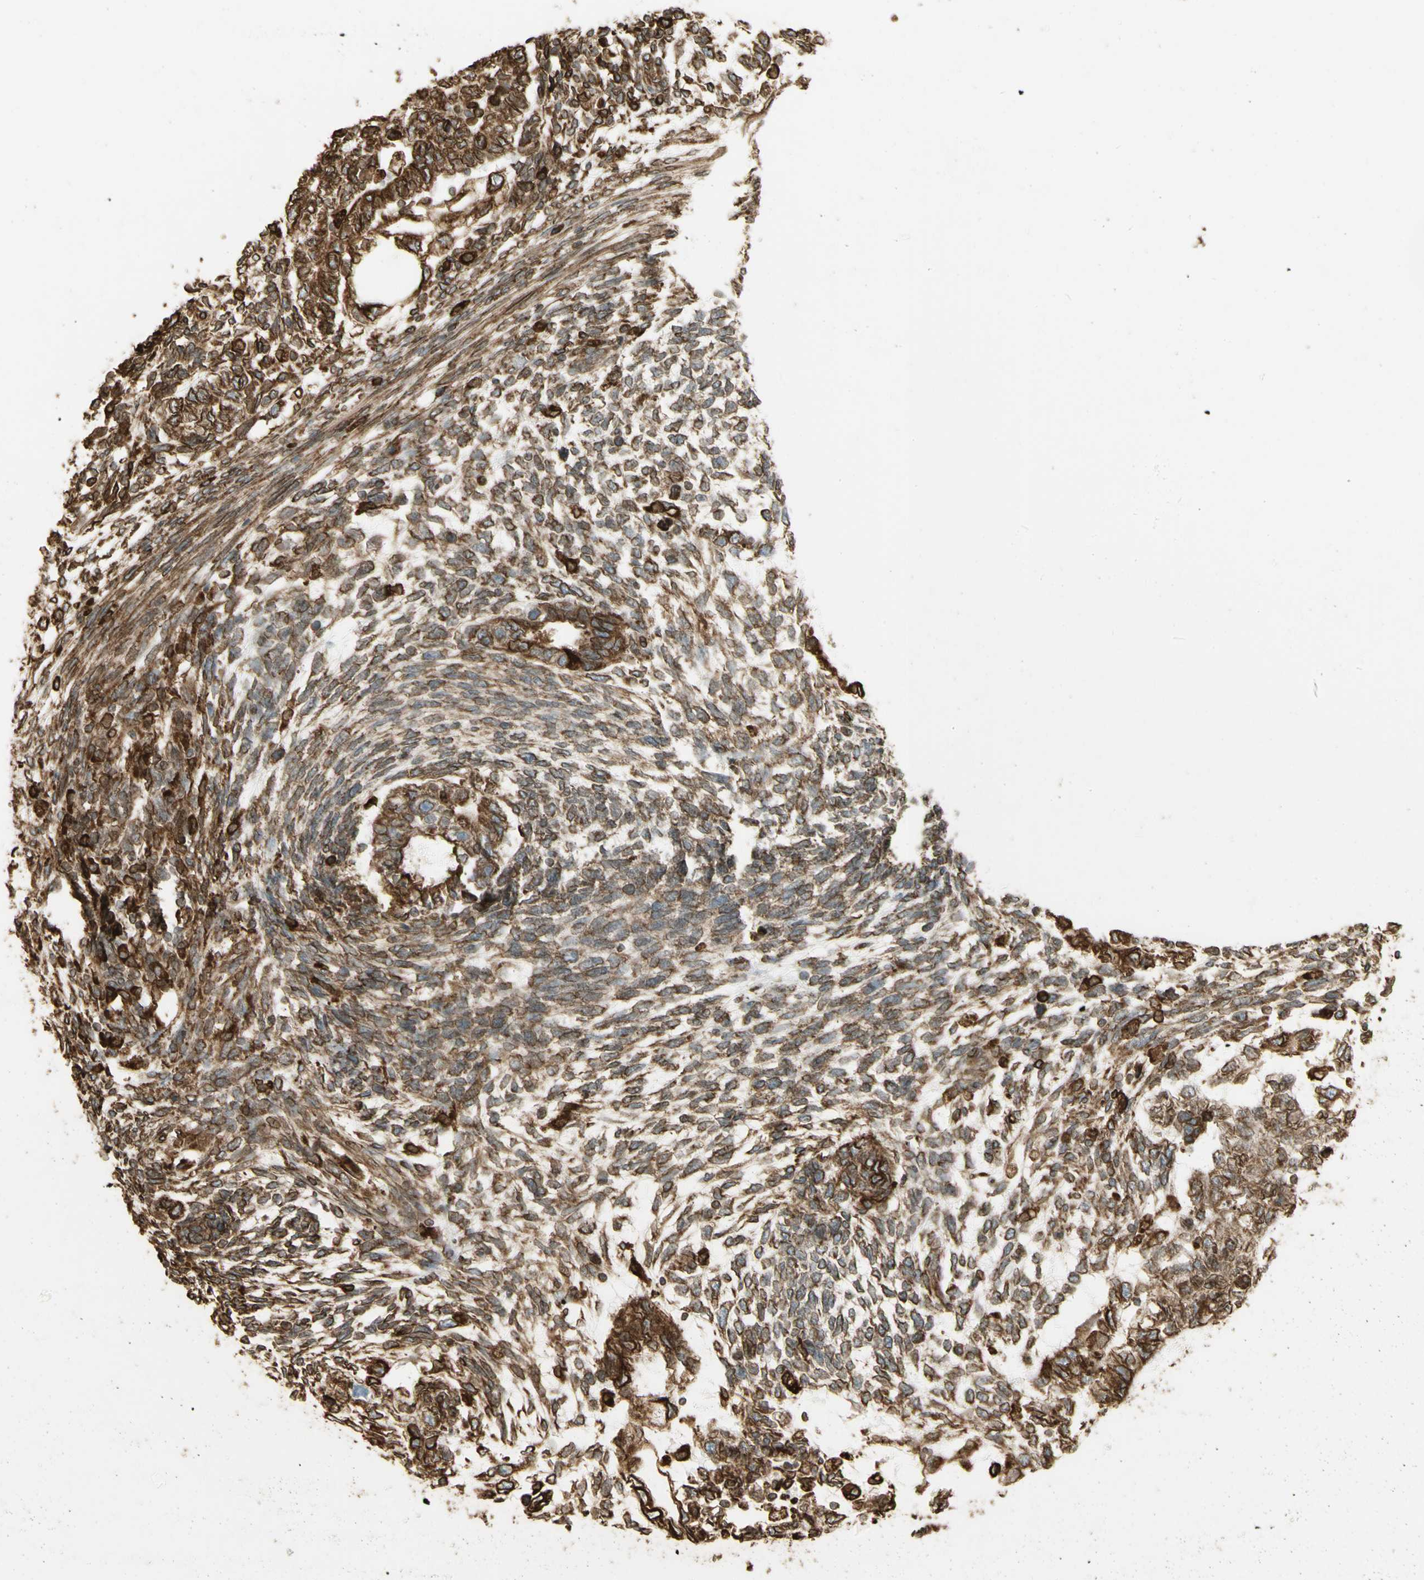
{"staining": {"intensity": "moderate", "quantity": ">75%", "location": "cytoplasmic/membranous"}, "tissue": "testis cancer", "cell_type": "Tumor cells", "image_type": "cancer", "snomed": [{"axis": "morphology", "description": "Normal tissue, NOS"}, {"axis": "morphology", "description": "Carcinoma, Embryonal, NOS"}, {"axis": "topography", "description": "Testis"}], "caption": "Immunohistochemical staining of human testis cancer reveals medium levels of moderate cytoplasmic/membranous protein expression in about >75% of tumor cells. (DAB = brown stain, brightfield microscopy at high magnification).", "gene": "CANX", "patient": {"sex": "male", "age": 36}}